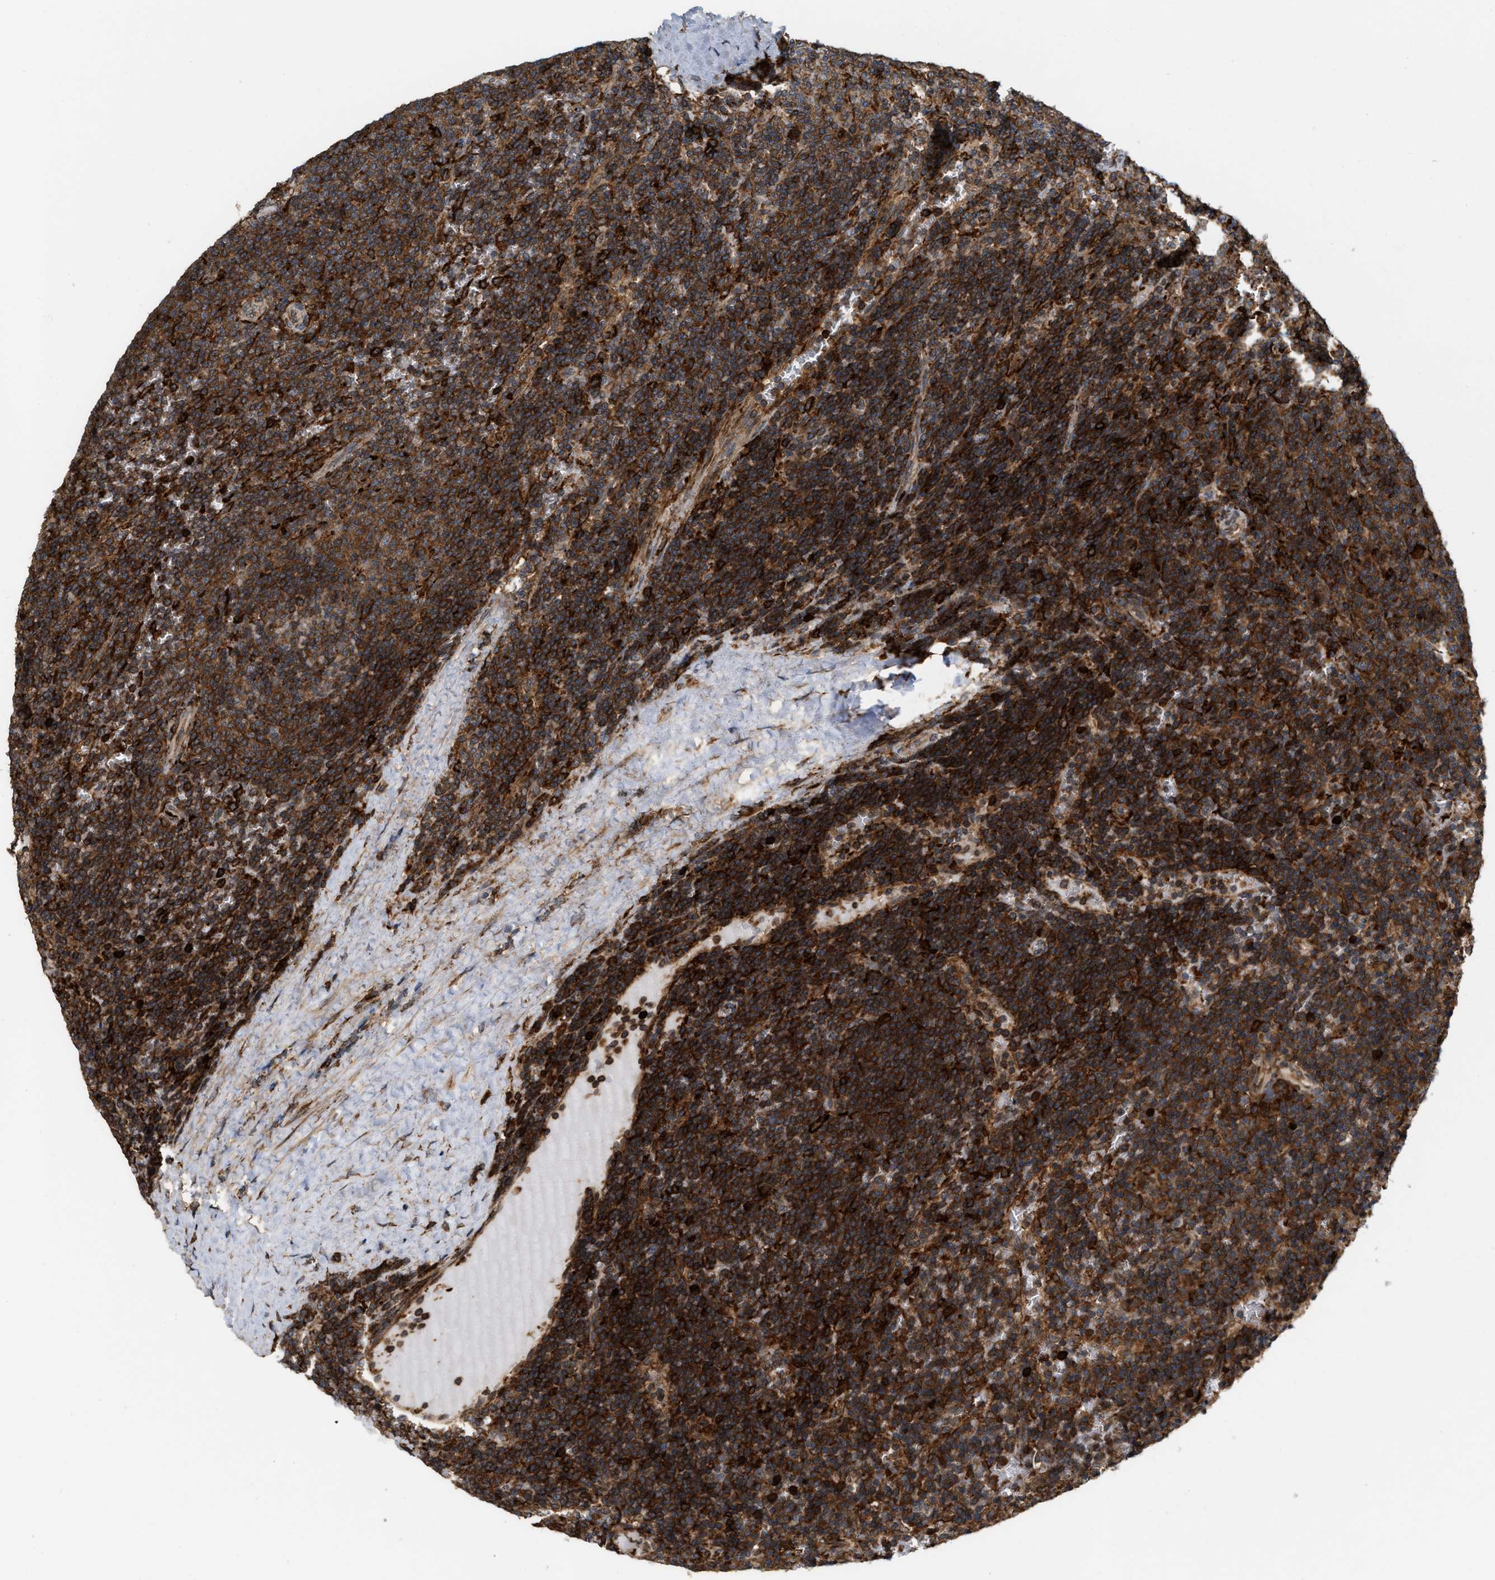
{"staining": {"intensity": "strong", "quantity": ">75%", "location": "cytoplasmic/membranous"}, "tissue": "lymphoma", "cell_type": "Tumor cells", "image_type": "cancer", "snomed": [{"axis": "morphology", "description": "Malignant lymphoma, non-Hodgkin's type, Low grade"}, {"axis": "topography", "description": "Spleen"}], "caption": "Malignant lymphoma, non-Hodgkin's type (low-grade) was stained to show a protein in brown. There is high levels of strong cytoplasmic/membranous staining in about >75% of tumor cells.", "gene": "IQCE", "patient": {"sex": "female", "age": 50}}